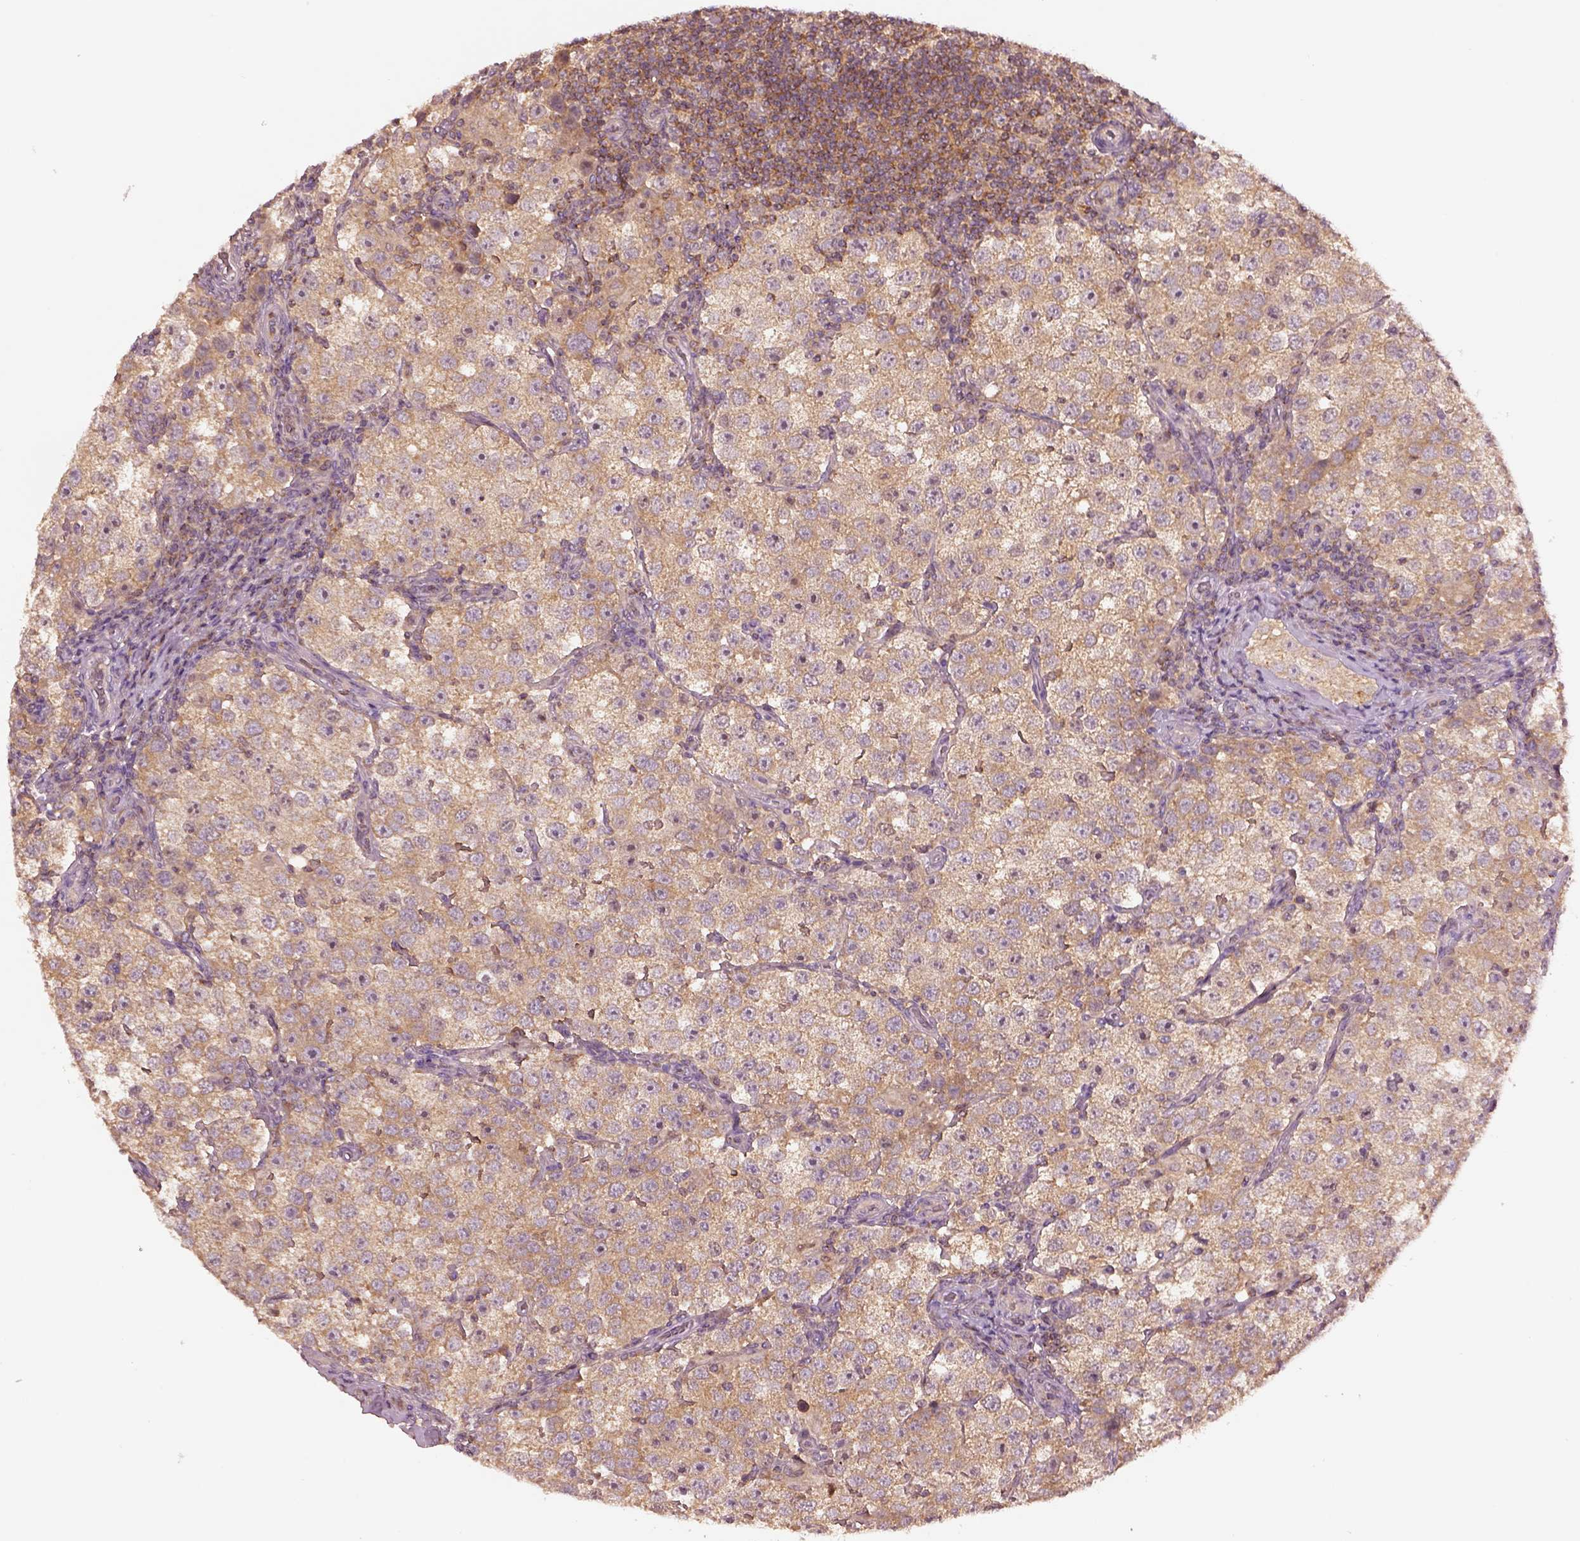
{"staining": {"intensity": "weak", "quantity": ">75%", "location": "cytoplasmic/membranous"}, "tissue": "testis cancer", "cell_type": "Tumor cells", "image_type": "cancer", "snomed": [{"axis": "morphology", "description": "Seminoma, NOS"}, {"axis": "topography", "description": "Testis"}], "caption": "Immunohistochemical staining of human seminoma (testis) reveals low levels of weak cytoplasmic/membranous expression in approximately >75% of tumor cells.", "gene": "MTHFS", "patient": {"sex": "male", "age": 37}}